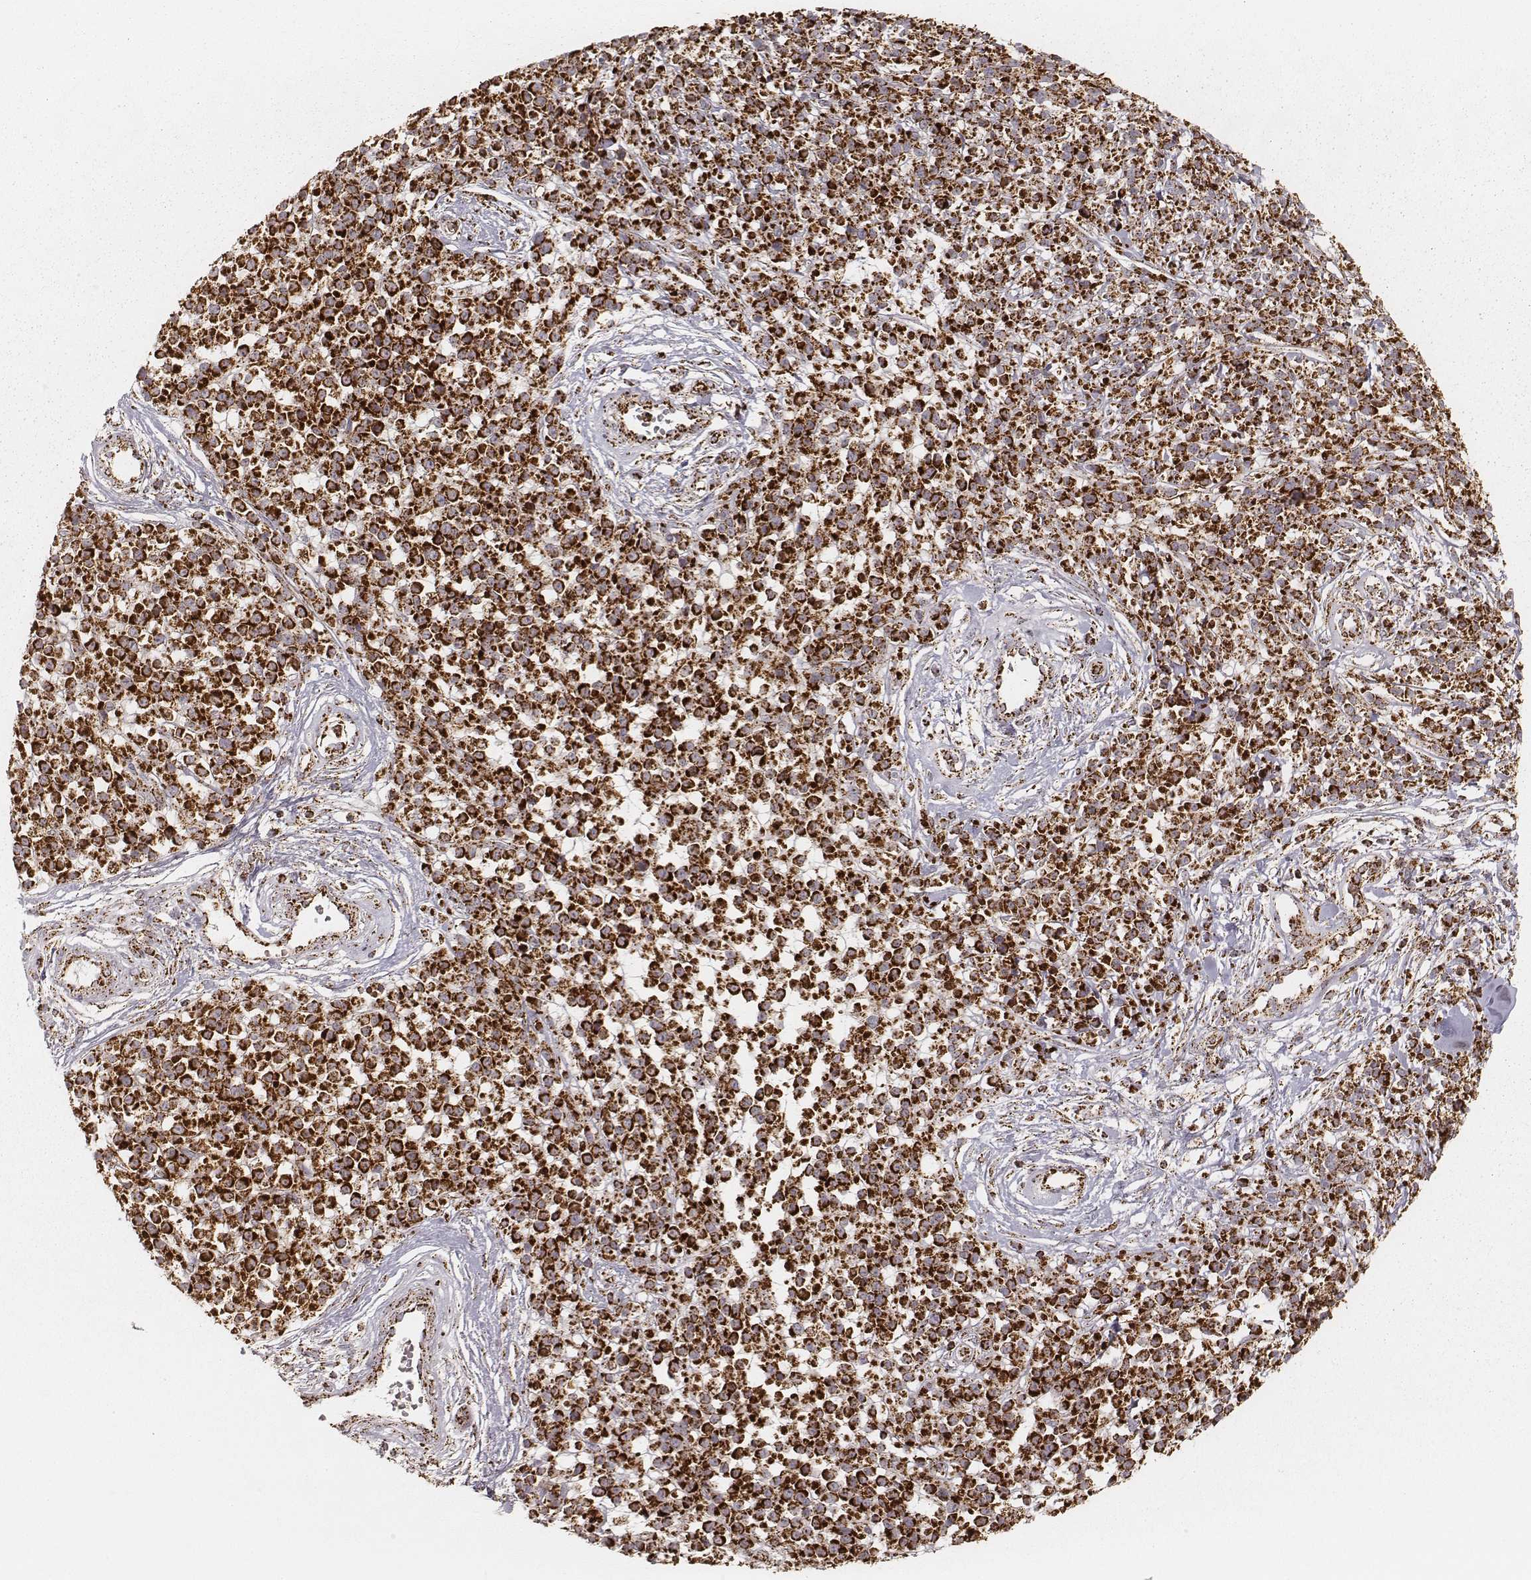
{"staining": {"intensity": "strong", "quantity": ">75%", "location": "cytoplasmic/membranous"}, "tissue": "melanoma", "cell_type": "Tumor cells", "image_type": "cancer", "snomed": [{"axis": "morphology", "description": "Malignant melanoma, NOS"}, {"axis": "topography", "description": "Skin"}, {"axis": "topography", "description": "Skin of trunk"}], "caption": "Human malignant melanoma stained with a protein marker demonstrates strong staining in tumor cells.", "gene": "CS", "patient": {"sex": "male", "age": 74}}